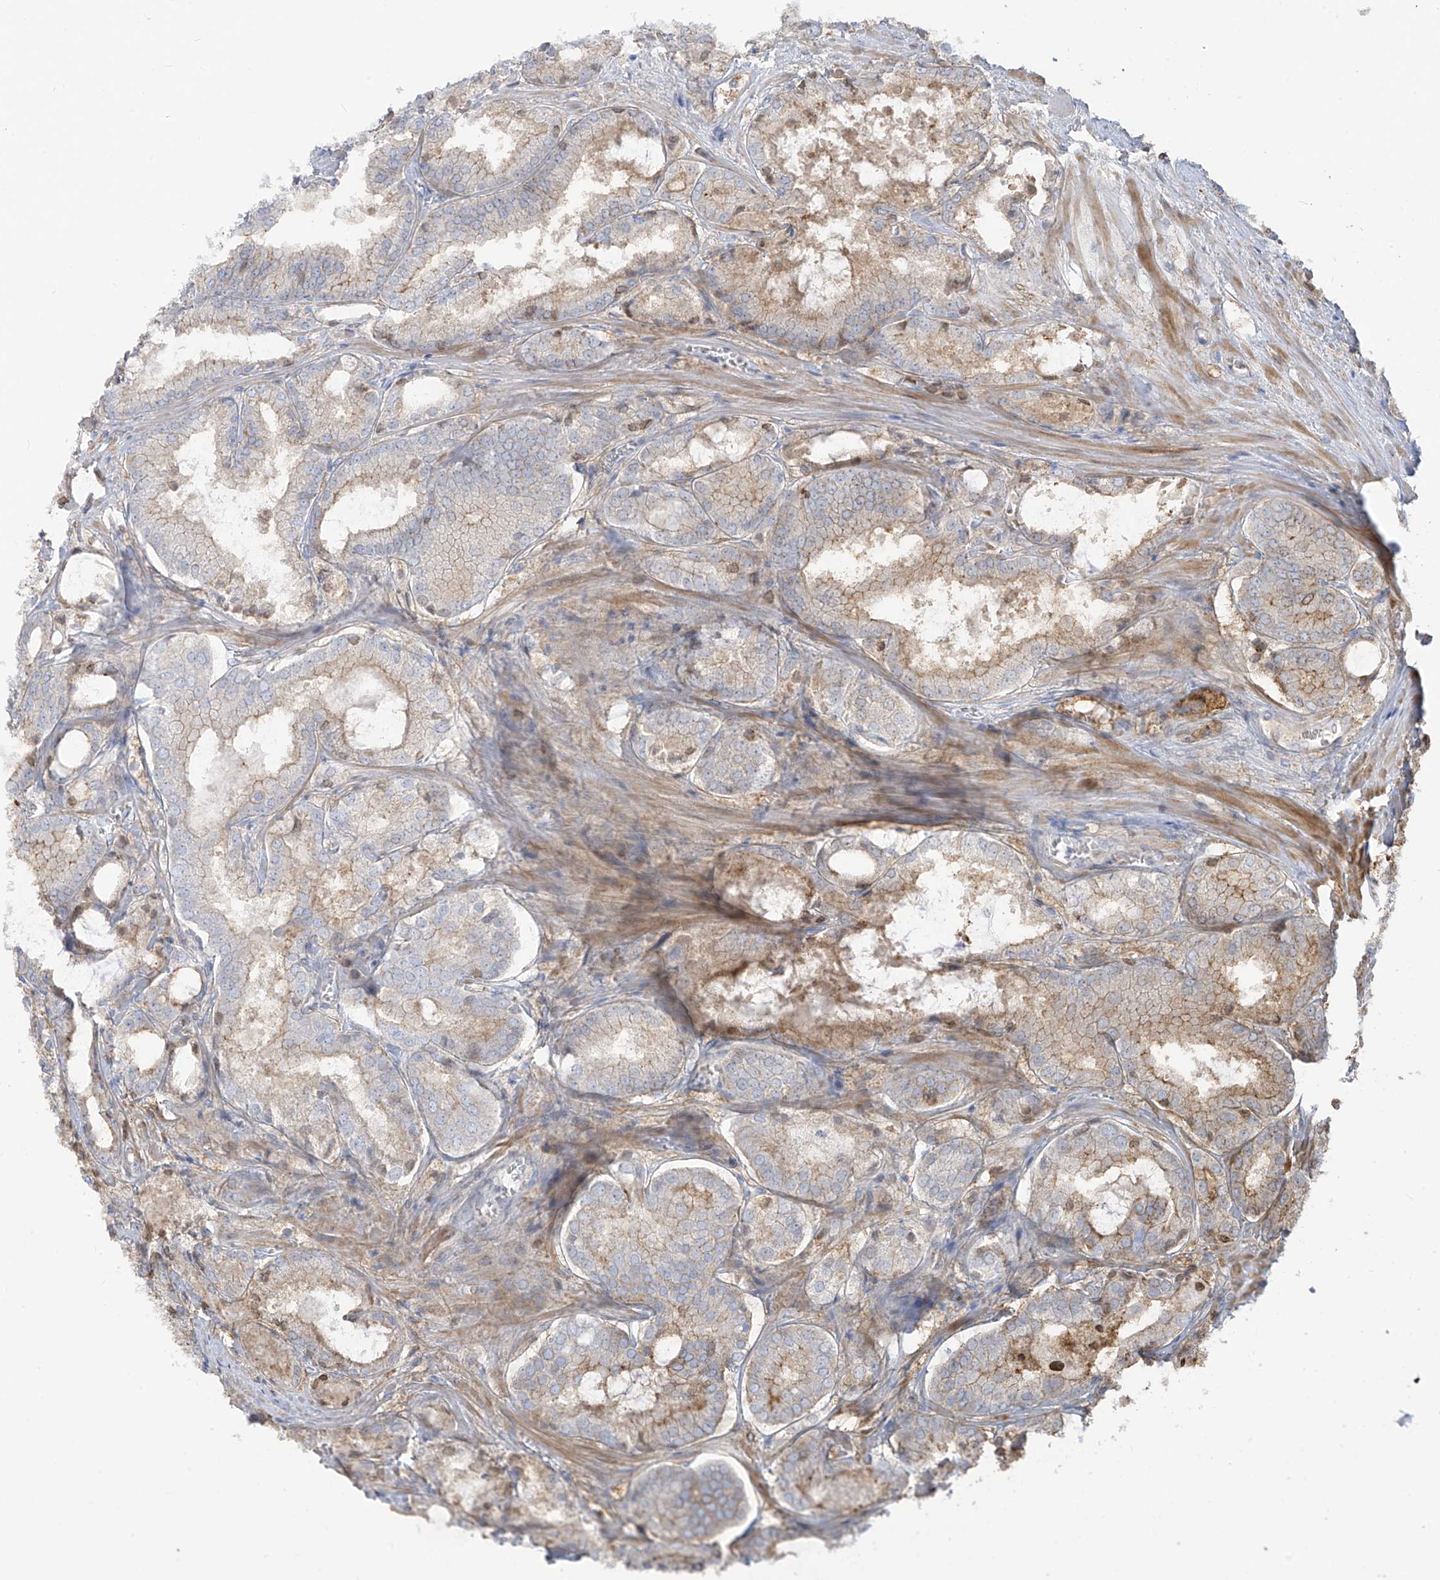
{"staining": {"intensity": "weak", "quantity": "<25%", "location": "cytoplasmic/membranous"}, "tissue": "prostate cancer", "cell_type": "Tumor cells", "image_type": "cancer", "snomed": [{"axis": "morphology", "description": "Adenocarcinoma, Low grade"}, {"axis": "topography", "description": "Prostate"}], "caption": "The IHC image has no significant expression in tumor cells of adenocarcinoma (low-grade) (prostate) tissue. The staining was performed using DAB to visualize the protein expression in brown, while the nuclei were stained in blue with hematoxylin (Magnification: 20x).", "gene": "ZGRF1", "patient": {"sex": "male", "age": 67}}